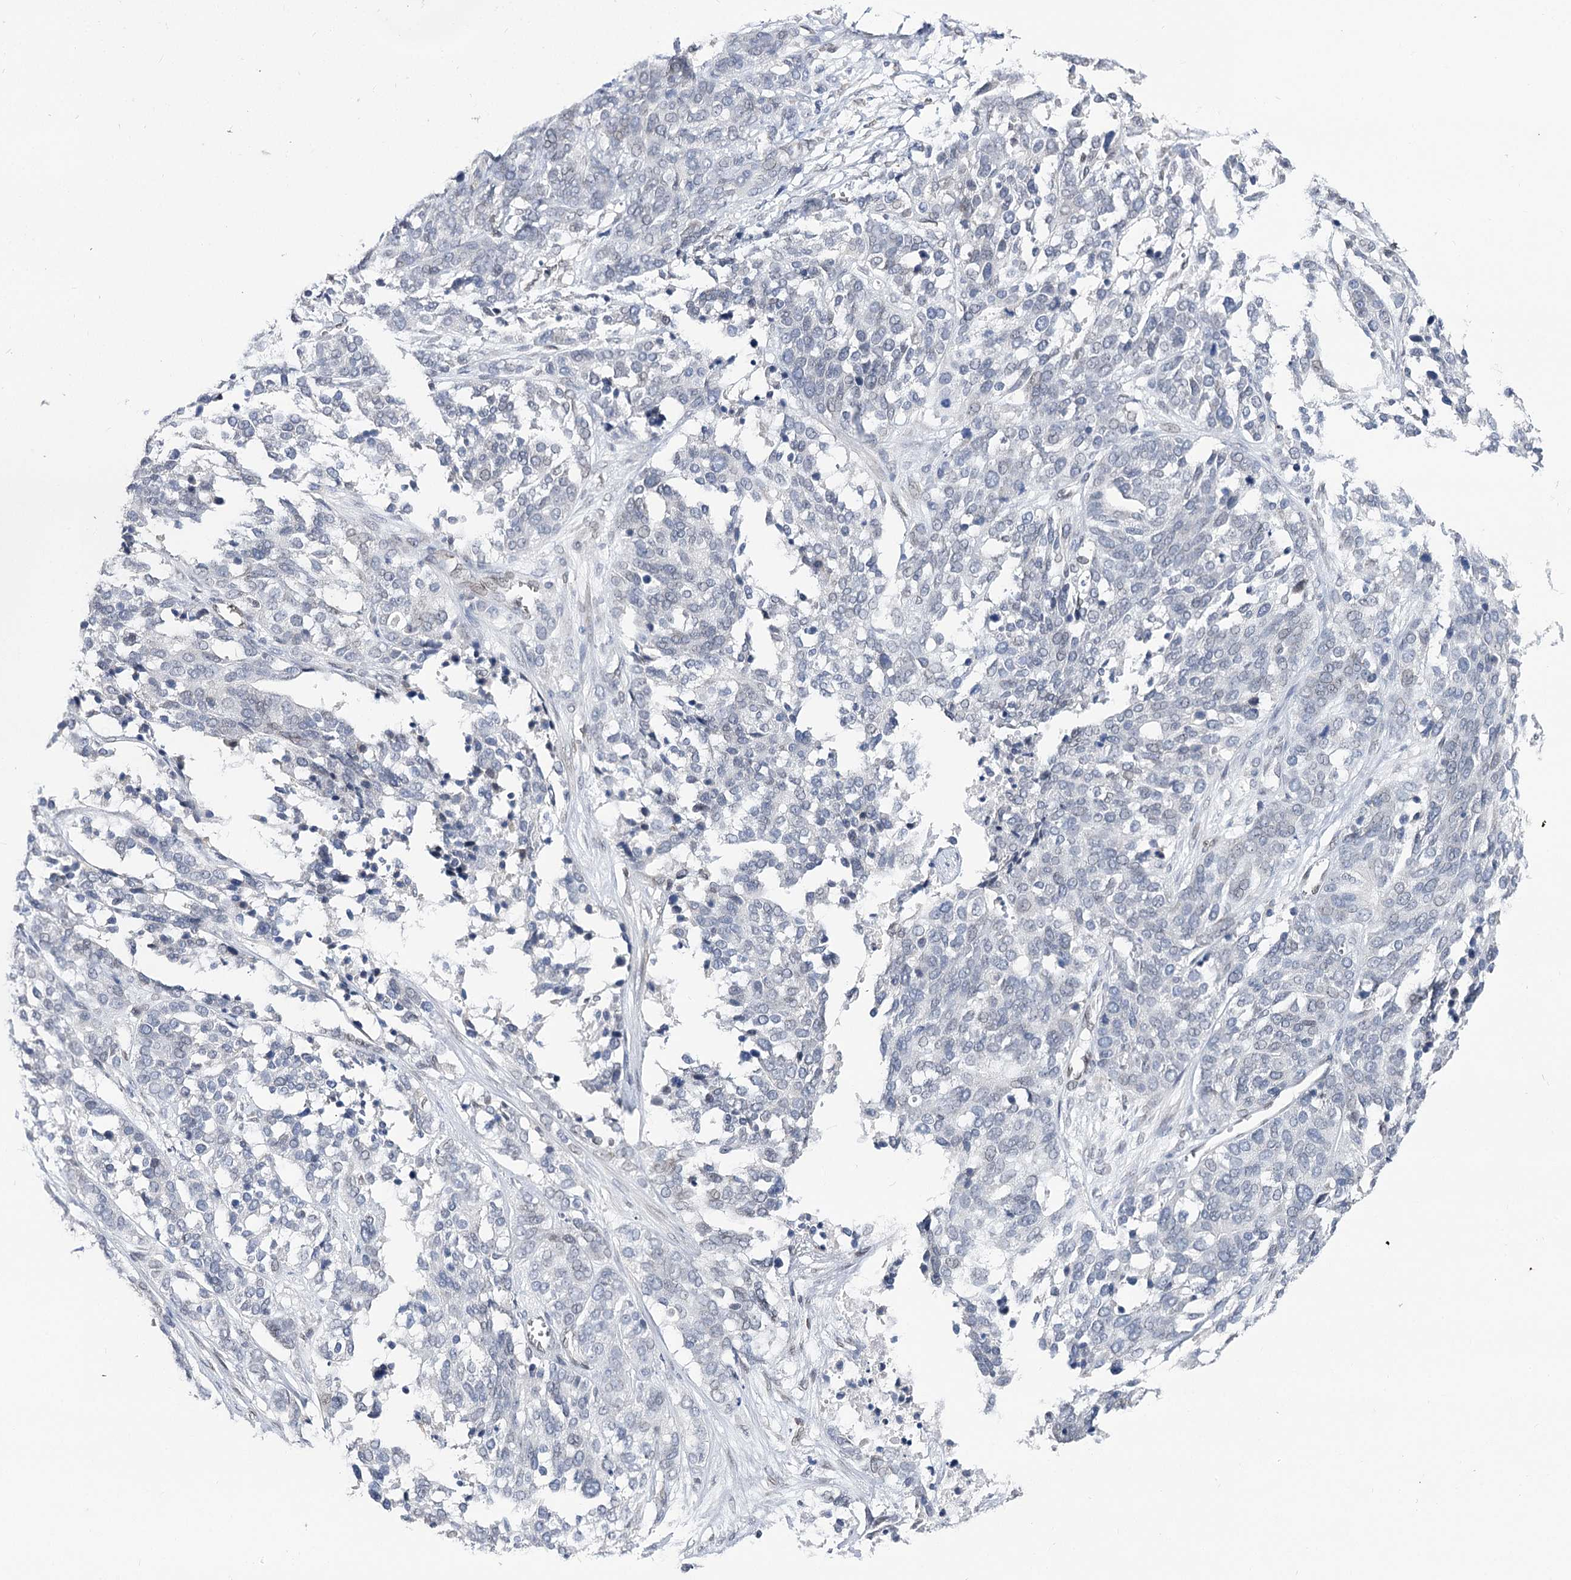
{"staining": {"intensity": "negative", "quantity": "none", "location": "none"}, "tissue": "ovarian cancer", "cell_type": "Tumor cells", "image_type": "cancer", "snomed": [{"axis": "morphology", "description": "Cystadenocarcinoma, serous, NOS"}, {"axis": "topography", "description": "Ovary"}], "caption": "A histopathology image of human serous cystadenocarcinoma (ovarian) is negative for staining in tumor cells.", "gene": "TMEM201", "patient": {"sex": "female", "age": 44}}